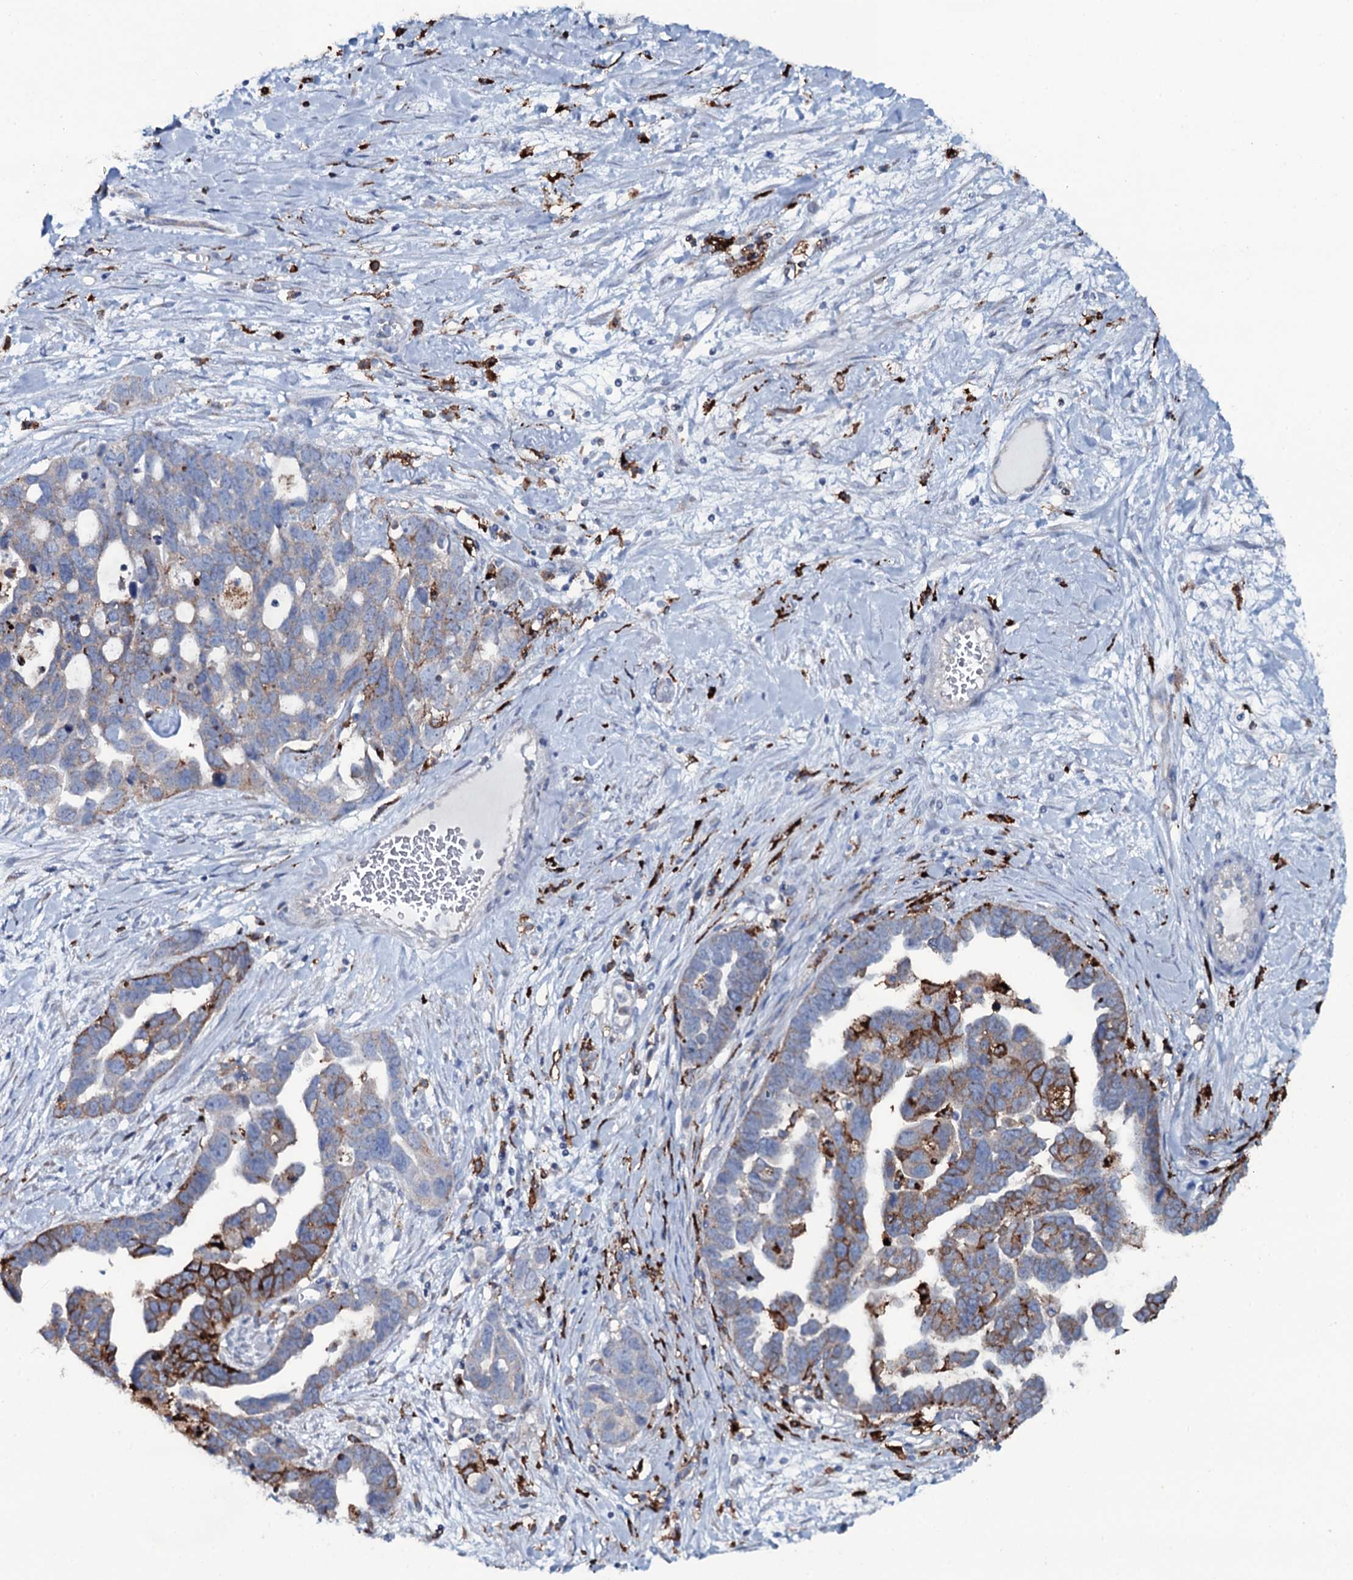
{"staining": {"intensity": "moderate", "quantity": "25%-75%", "location": "cytoplasmic/membranous"}, "tissue": "ovarian cancer", "cell_type": "Tumor cells", "image_type": "cancer", "snomed": [{"axis": "morphology", "description": "Cystadenocarcinoma, serous, NOS"}, {"axis": "topography", "description": "Ovary"}], "caption": "Ovarian cancer (serous cystadenocarcinoma) tissue shows moderate cytoplasmic/membranous positivity in approximately 25%-75% of tumor cells Nuclei are stained in blue.", "gene": "OSBPL2", "patient": {"sex": "female", "age": 54}}